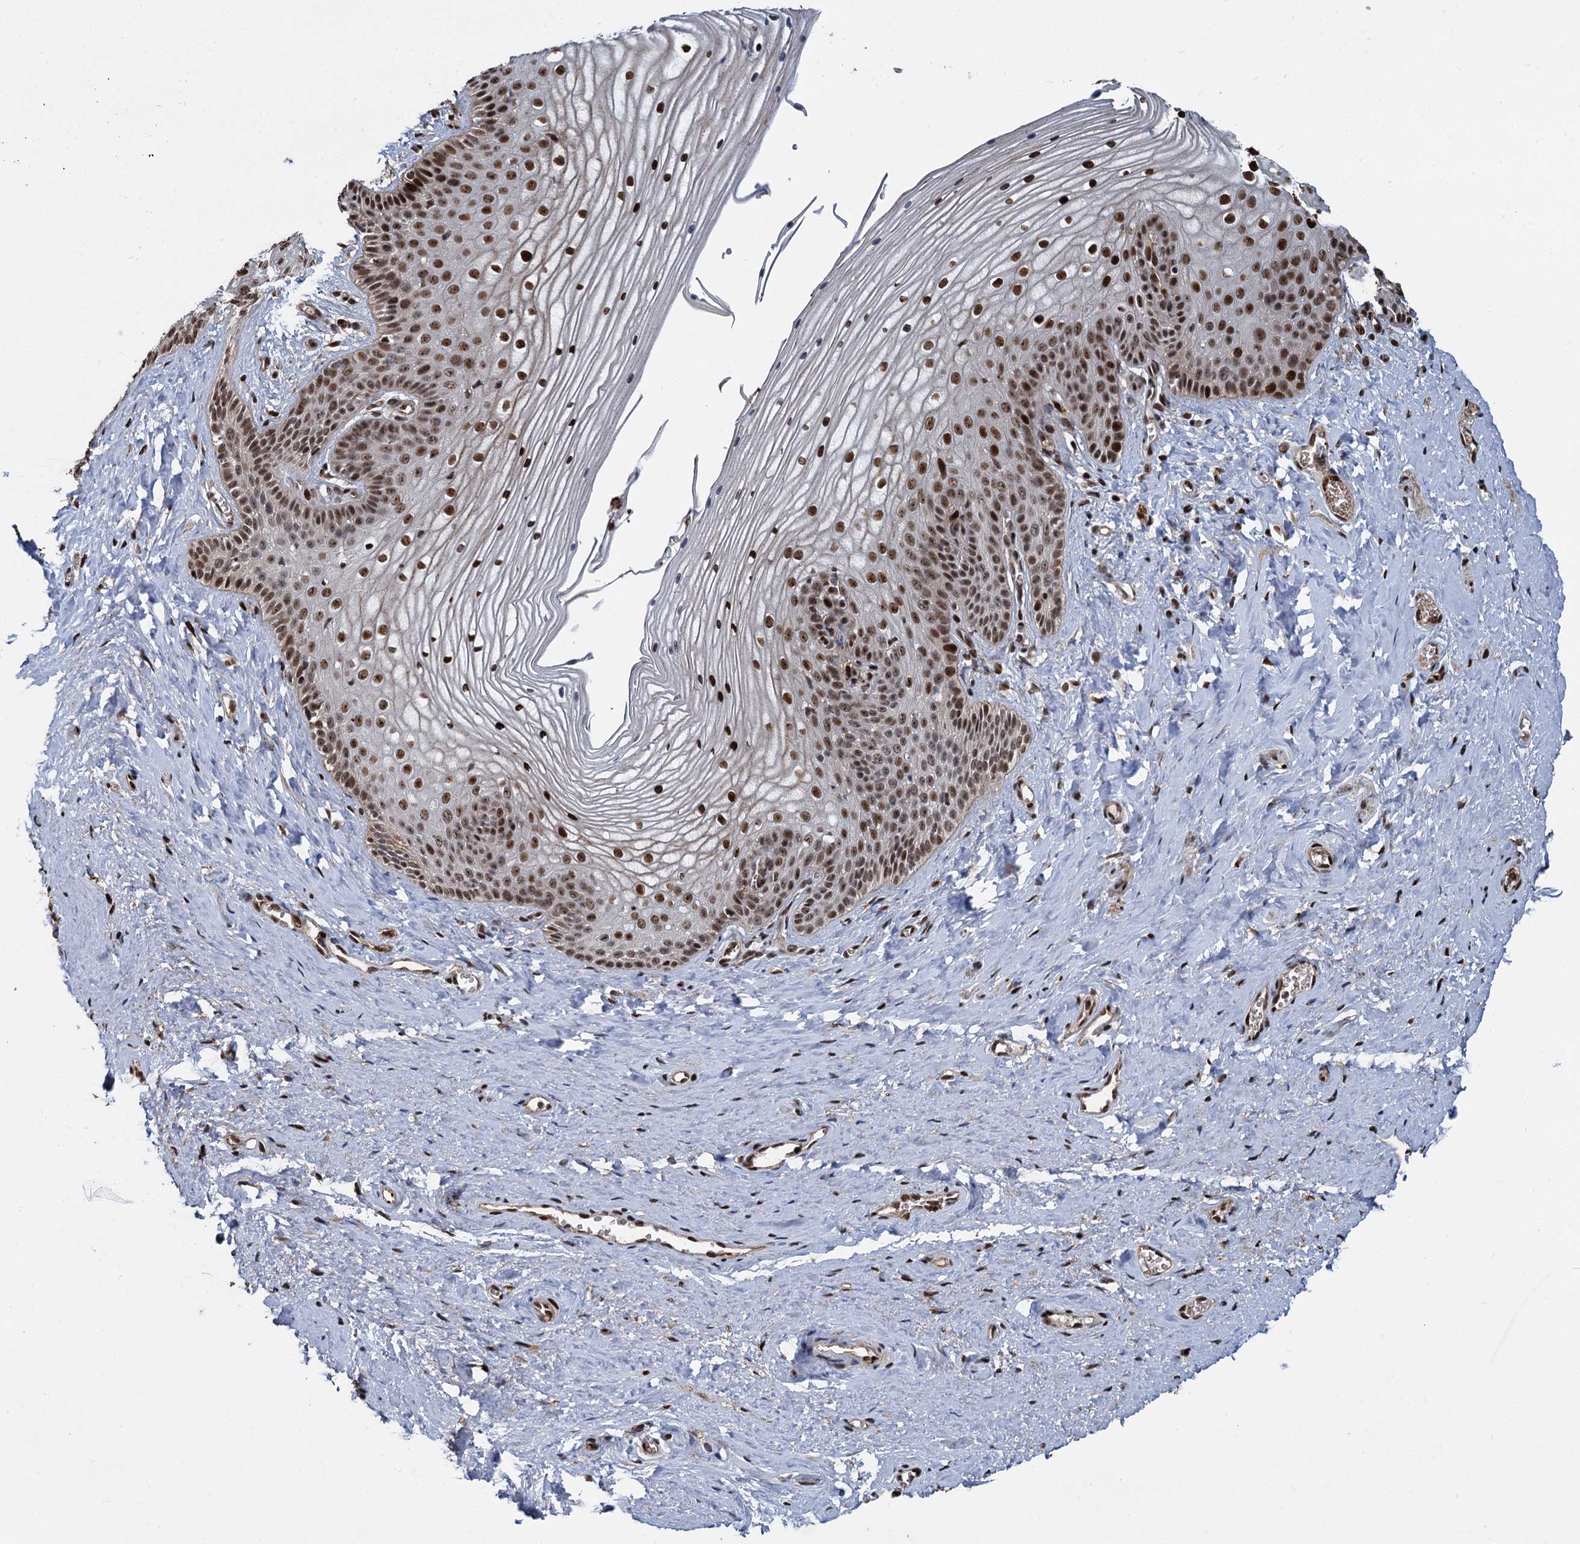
{"staining": {"intensity": "strong", "quantity": ">75%", "location": "nuclear"}, "tissue": "vagina", "cell_type": "Squamous epithelial cells", "image_type": "normal", "snomed": [{"axis": "morphology", "description": "Normal tissue, NOS"}, {"axis": "topography", "description": "Vagina"}, {"axis": "topography", "description": "Cervix"}], "caption": "A high-resolution image shows immunohistochemistry (IHC) staining of unremarkable vagina, which exhibits strong nuclear staining in approximately >75% of squamous epithelial cells.", "gene": "ANKRD49", "patient": {"sex": "female", "age": 40}}